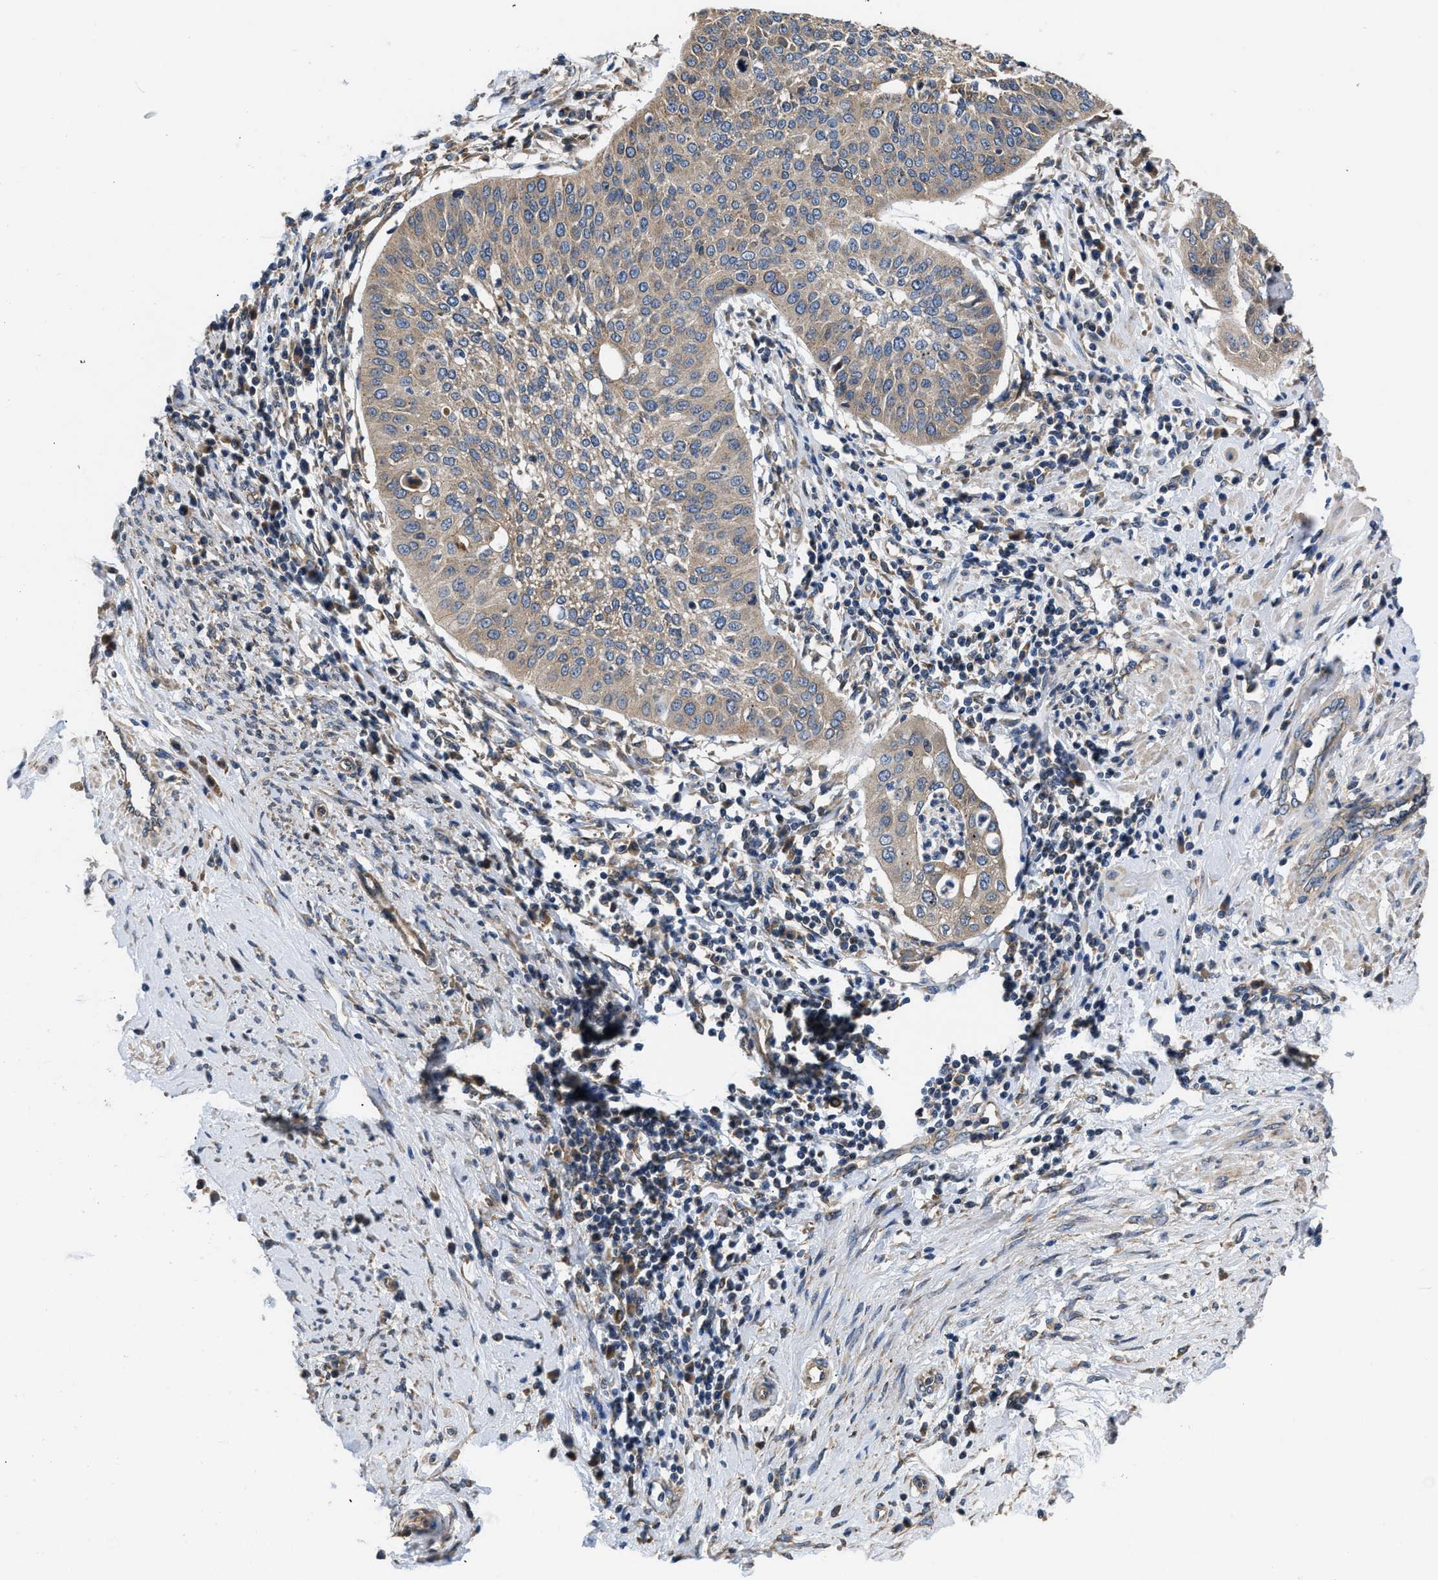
{"staining": {"intensity": "moderate", "quantity": ">75%", "location": "cytoplasmic/membranous"}, "tissue": "cervical cancer", "cell_type": "Tumor cells", "image_type": "cancer", "snomed": [{"axis": "morphology", "description": "Normal tissue, NOS"}, {"axis": "morphology", "description": "Squamous cell carcinoma, NOS"}, {"axis": "topography", "description": "Cervix"}], "caption": "Immunohistochemistry staining of cervical squamous cell carcinoma, which displays medium levels of moderate cytoplasmic/membranous staining in about >75% of tumor cells indicating moderate cytoplasmic/membranous protein positivity. The staining was performed using DAB (3,3'-diaminobenzidine) (brown) for protein detection and nuclei were counterstained in hematoxylin (blue).", "gene": "CEP128", "patient": {"sex": "female", "age": 39}}